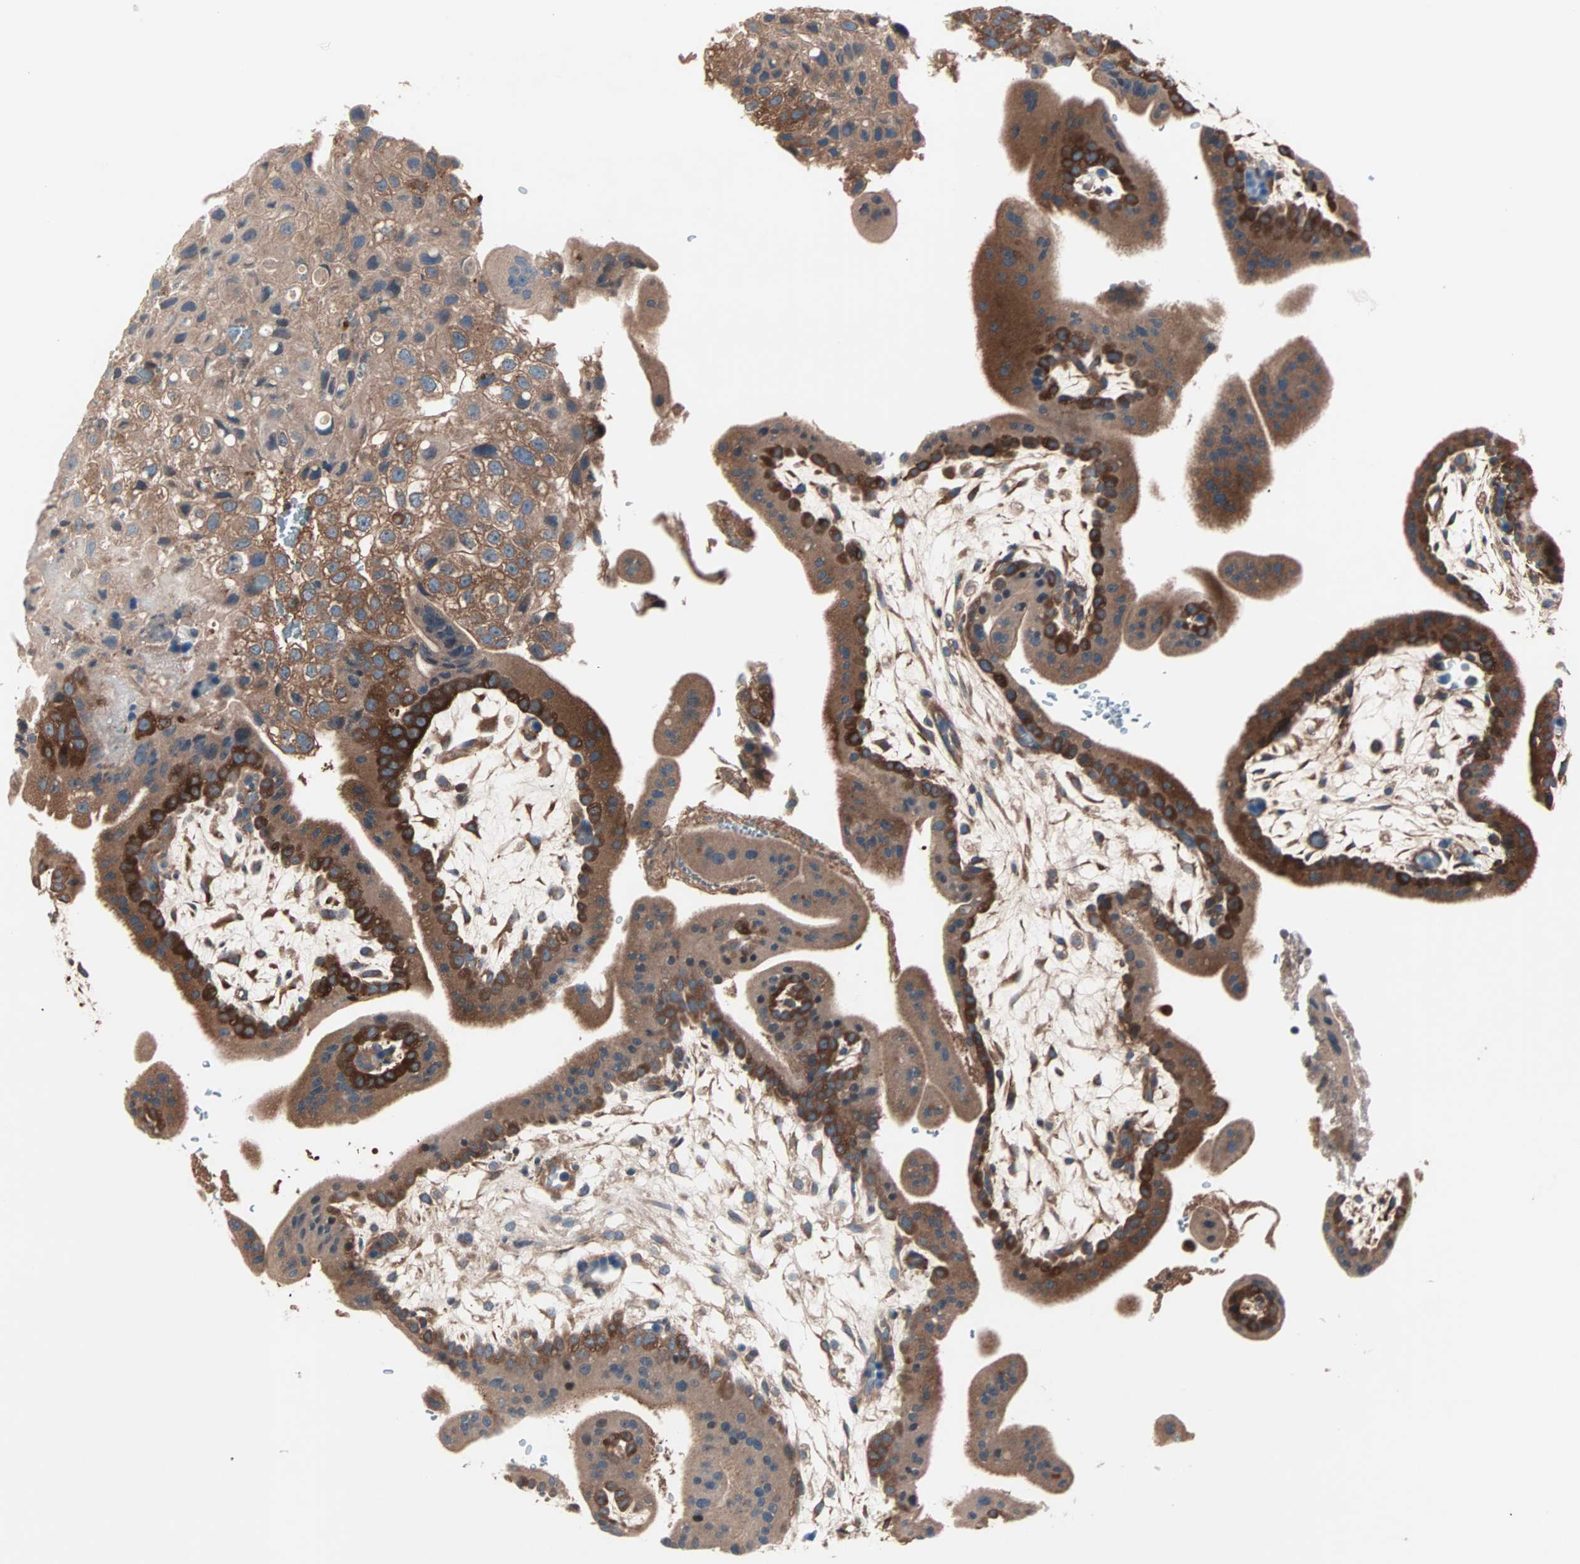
{"staining": {"intensity": "moderate", "quantity": ">75%", "location": "cytoplasmic/membranous"}, "tissue": "placenta", "cell_type": "Decidual cells", "image_type": "normal", "snomed": [{"axis": "morphology", "description": "Normal tissue, NOS"}, {"axis": "topography", "description": "Placenta"}], "caption": "This image exhibits immunohistochemistry (IHC) staining of normal placenta, with medium moderate cytoplasmic/membranous positivity in about >75% of decidual cells.", "gene": "CAD", "patient": {"sex": "female", "age": 35}}